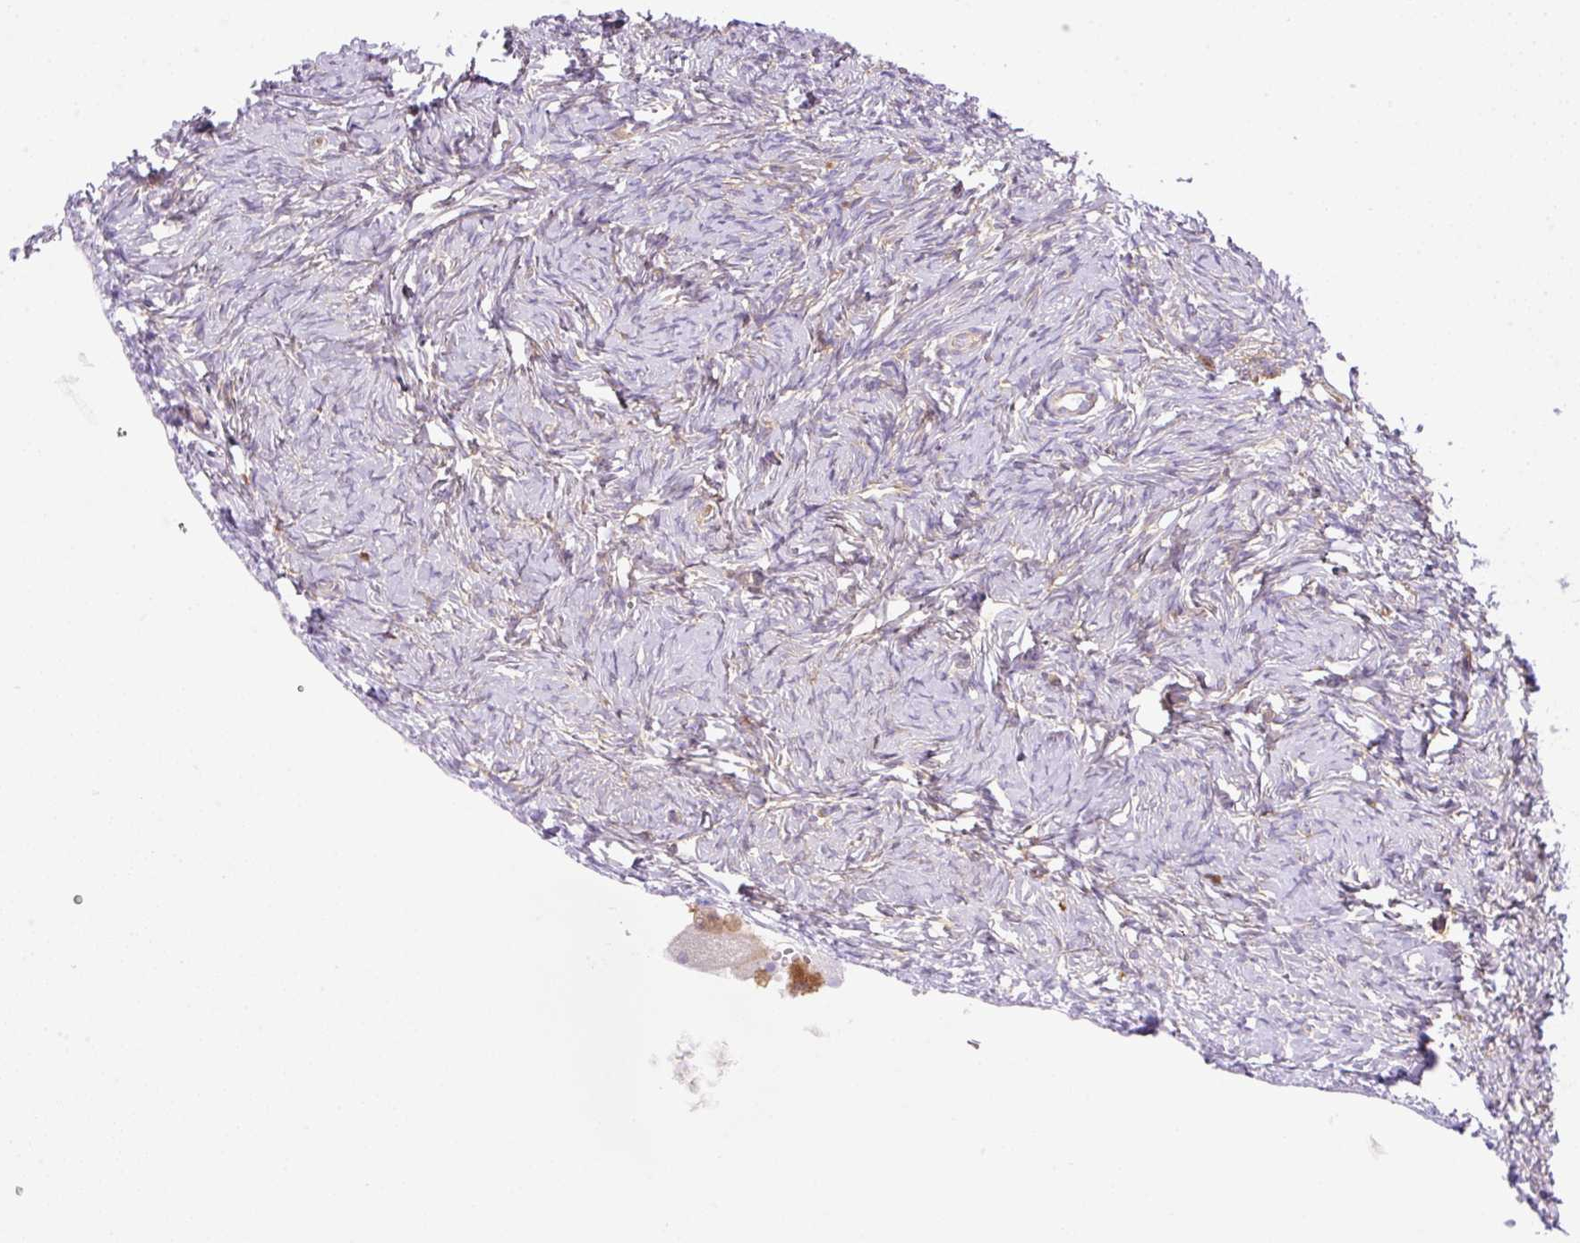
{"staining": {"intensity": "negative", "quantity": "none", "location": "none"}, "tissue": "ovary", "cell_type": "Ovarian stroma cells", "image_type": "normal", "snomed": [{"axis": "morphology", "description": "Normal tissue, NOS"}, {"axis": "topography", "description": "Ovary"}], "caption": "The immunohistochemistry photomicrograph has no significant positivity in ovarian stroma cells of ovary.", "gene": "DNM2", "patient": {"sex": "female", "age": 51}}